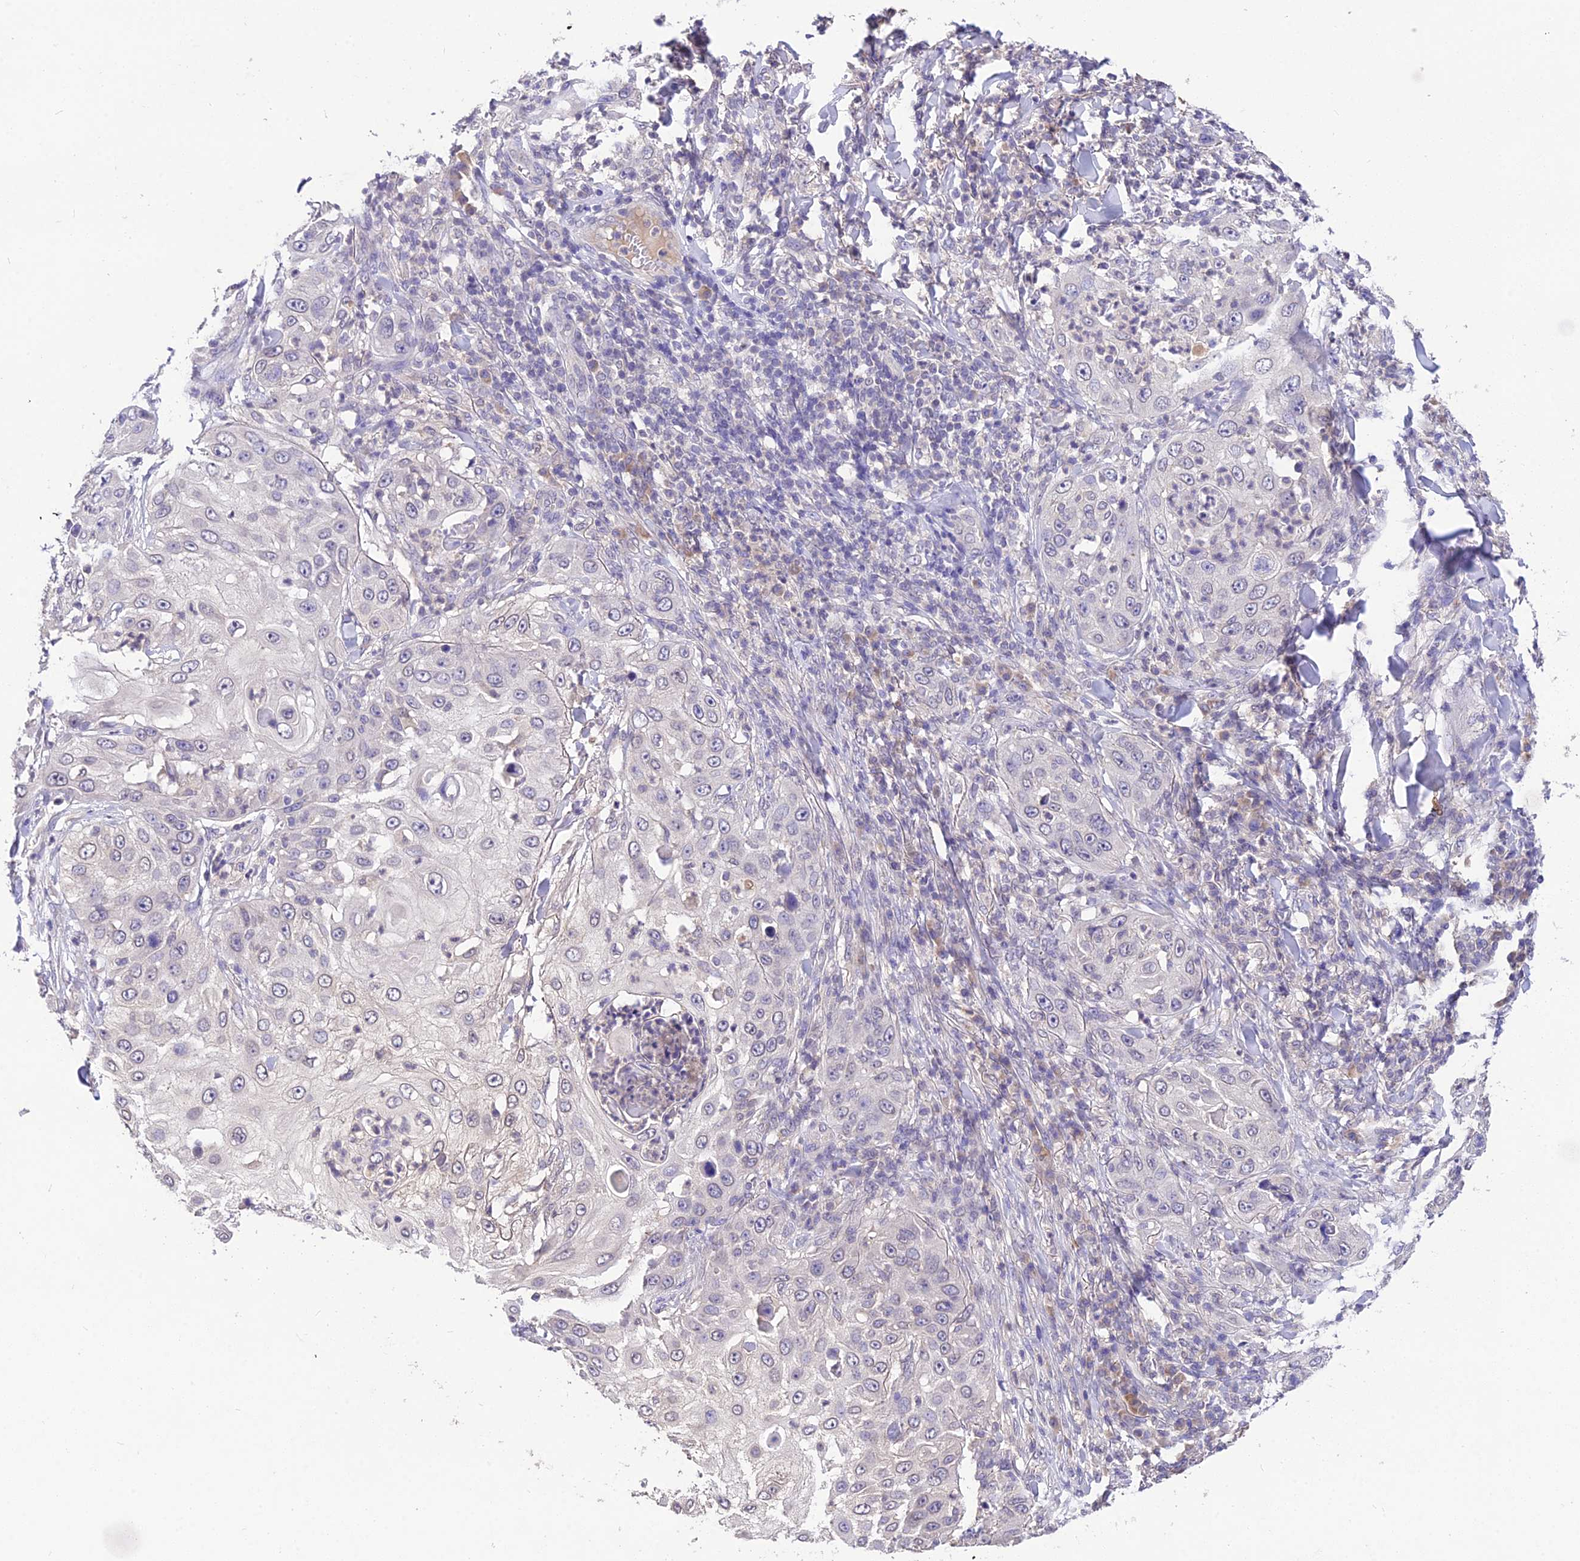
{"staining": {"intensity": "negative", "quantity": "none", "location": "none"}, "tissue": "skin cancer", "cell_type": "Tumor cells", "image_type": "cancer", "snomed": [{"axis": "morphology", "description": "Squamous cell carcinoma, NOS"}, {"axis": "topography", "description": "Skin"}], "caption": "High power microscopy photomicrograph of an immunohistochemistry (IHC) photomicrograph of skin cancer, revealing no significant expression in tumor cells.", "gene": "PGK1", "patient": {"sex": "female", "age": 44}}